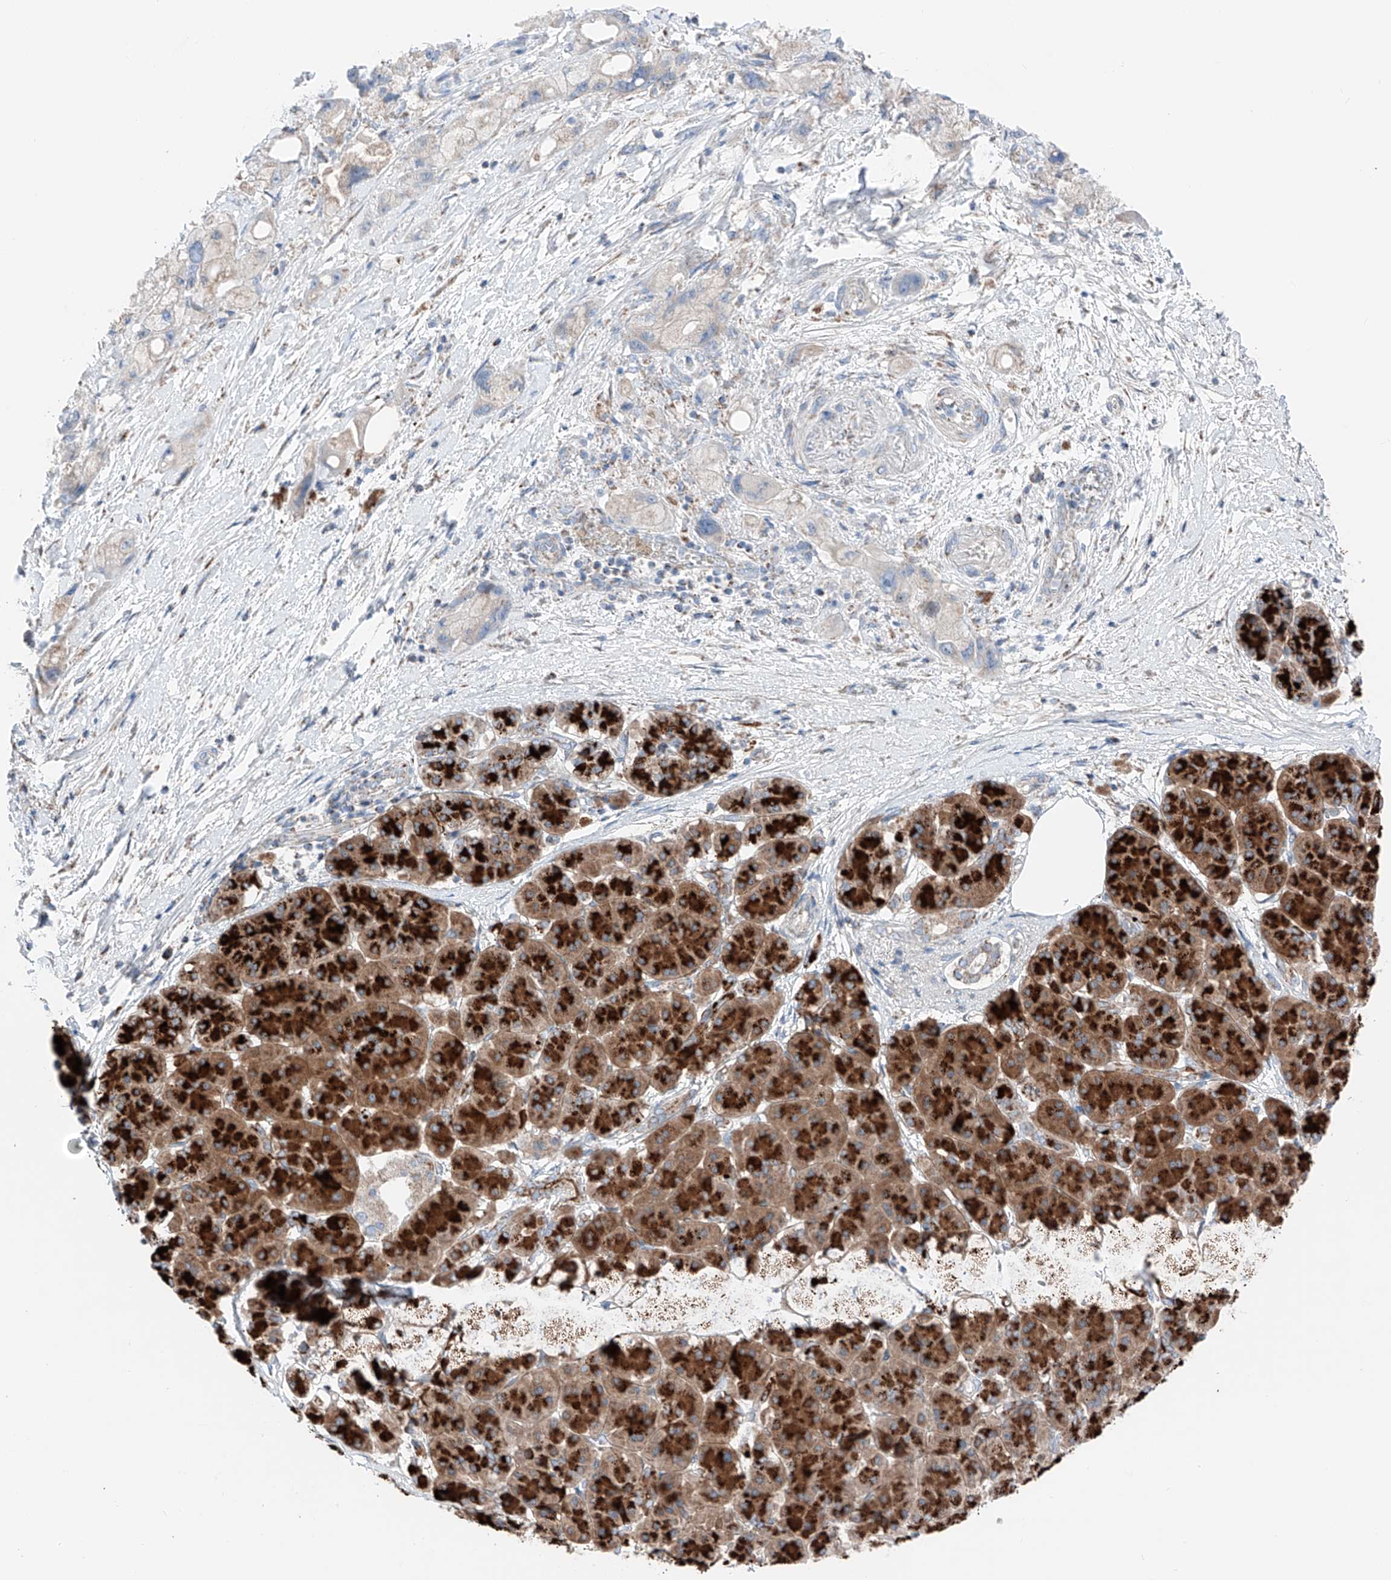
{"staining": {"intensity": "negative", "quantity": "none", "location": "none"}, "tissue": "pancreatic cancer", "cell_type": "Tumor cells", "image_type": "cancer", "snomed": [{"axis": "morphology", "description": "Normal tissue, NOS"}, {"axis": "morphology", "description": "Adenocarcinoma, NOS"}, {"axis": "topography", "description": "Pancreas"}], "caption": "DAB (3,3'-diaminobenzidine) immunohistochemical staining of pancreatic cancer demonstrates no significant positivity in tumor cells.", "gene": "MRAP", "patient": {"sex": "female", "age": 68}}